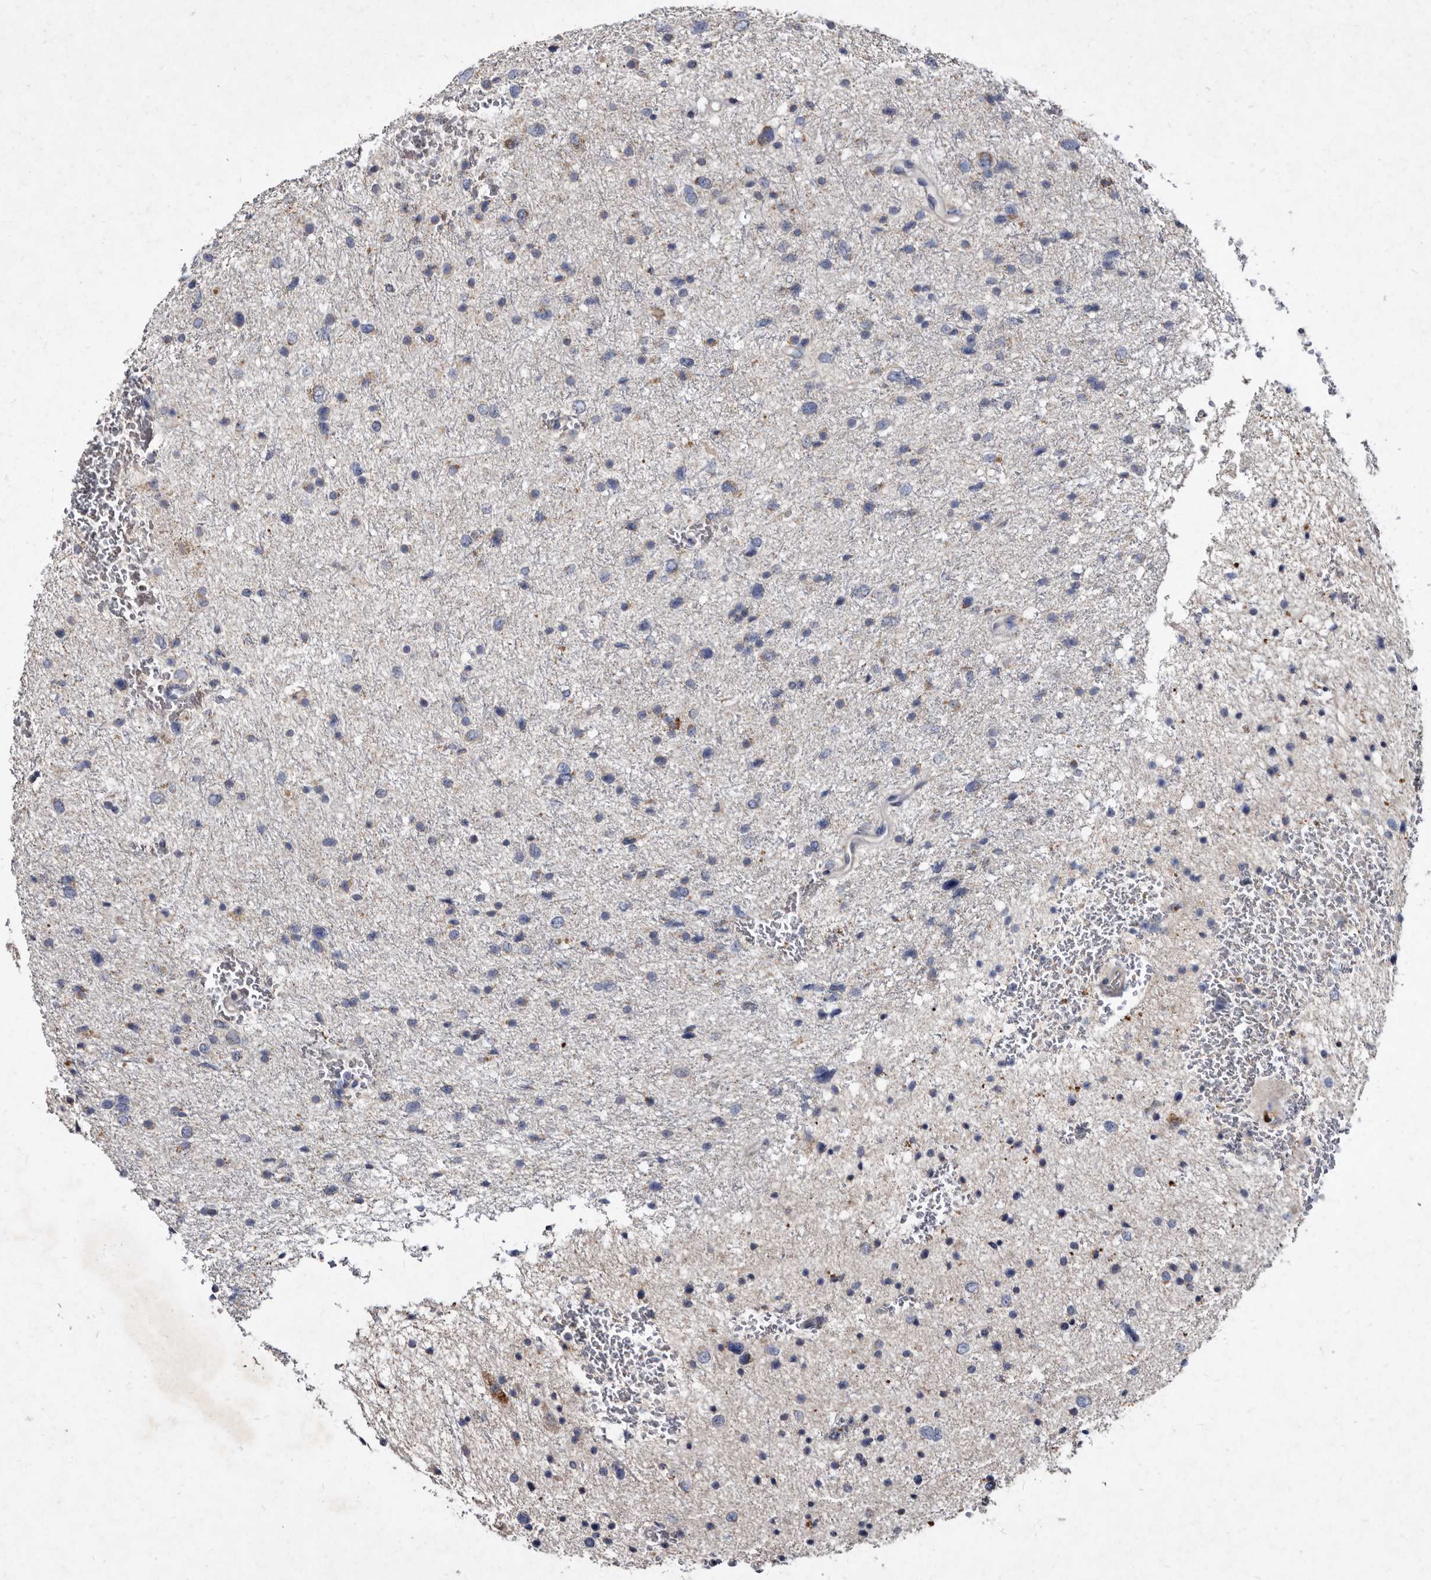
{"staining": {"intensity": "negative", "quantity": "none", "location": "none"}, "tissue": "glioma", "cell_type": "Tumor cells", "image_type": "cancer", "snomed": [{"axis": "morphology", "description": "Glioma, malignant, Low grade"}, {"axis": "topography", "description": "Brain"}], "caption": "Immunohistochemical staining of human glioma reveals no significant expression in tumor cells. The staining was performed using DAB (3,3'-diaminobenzidine) to visualize the protein expression in brown, while the nuclei were stained in blue with hematoxylin (Magnification: 20x).", "gene": "YPEL3", "patient": {"sex": "female", "age": 37}}